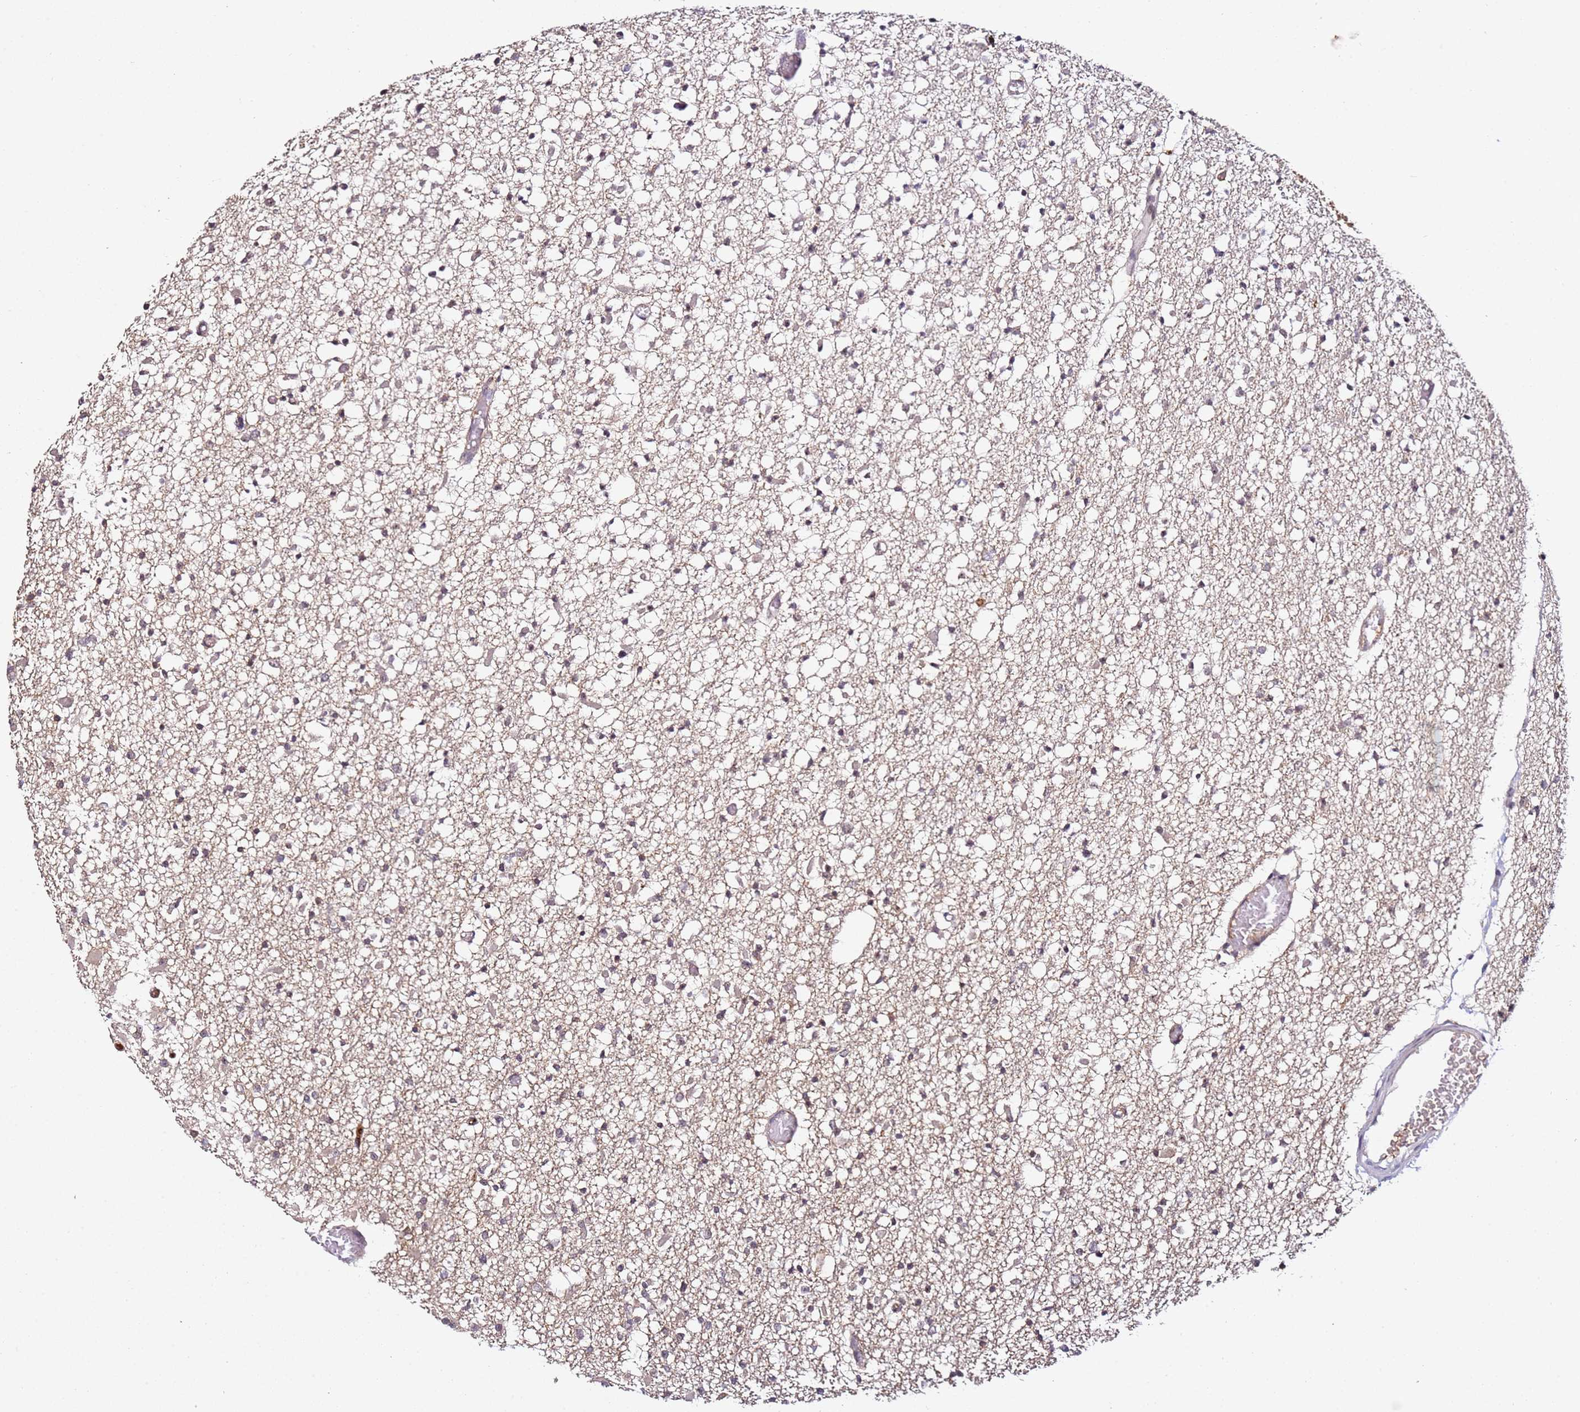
{"staining": {"intensity": "weak", "quantity": "<25%", "location": "cytoplasmic/membranous"}, "tissue": "glioma", "cell_type": "Tumor cells", "image_type": "cancer", "snomed": [{"axis": "morphology", "description": "Glioma, malignant, Low grade"}, {"axis": "topography", "description": "Brain"}], "caption": "This is an immunohistochemistry micrograph of low-grade glioma (malignant). There is no positivity in tumor cells.", "gene": "DDX27", "patient": {"sex": "female", "age": 22}}